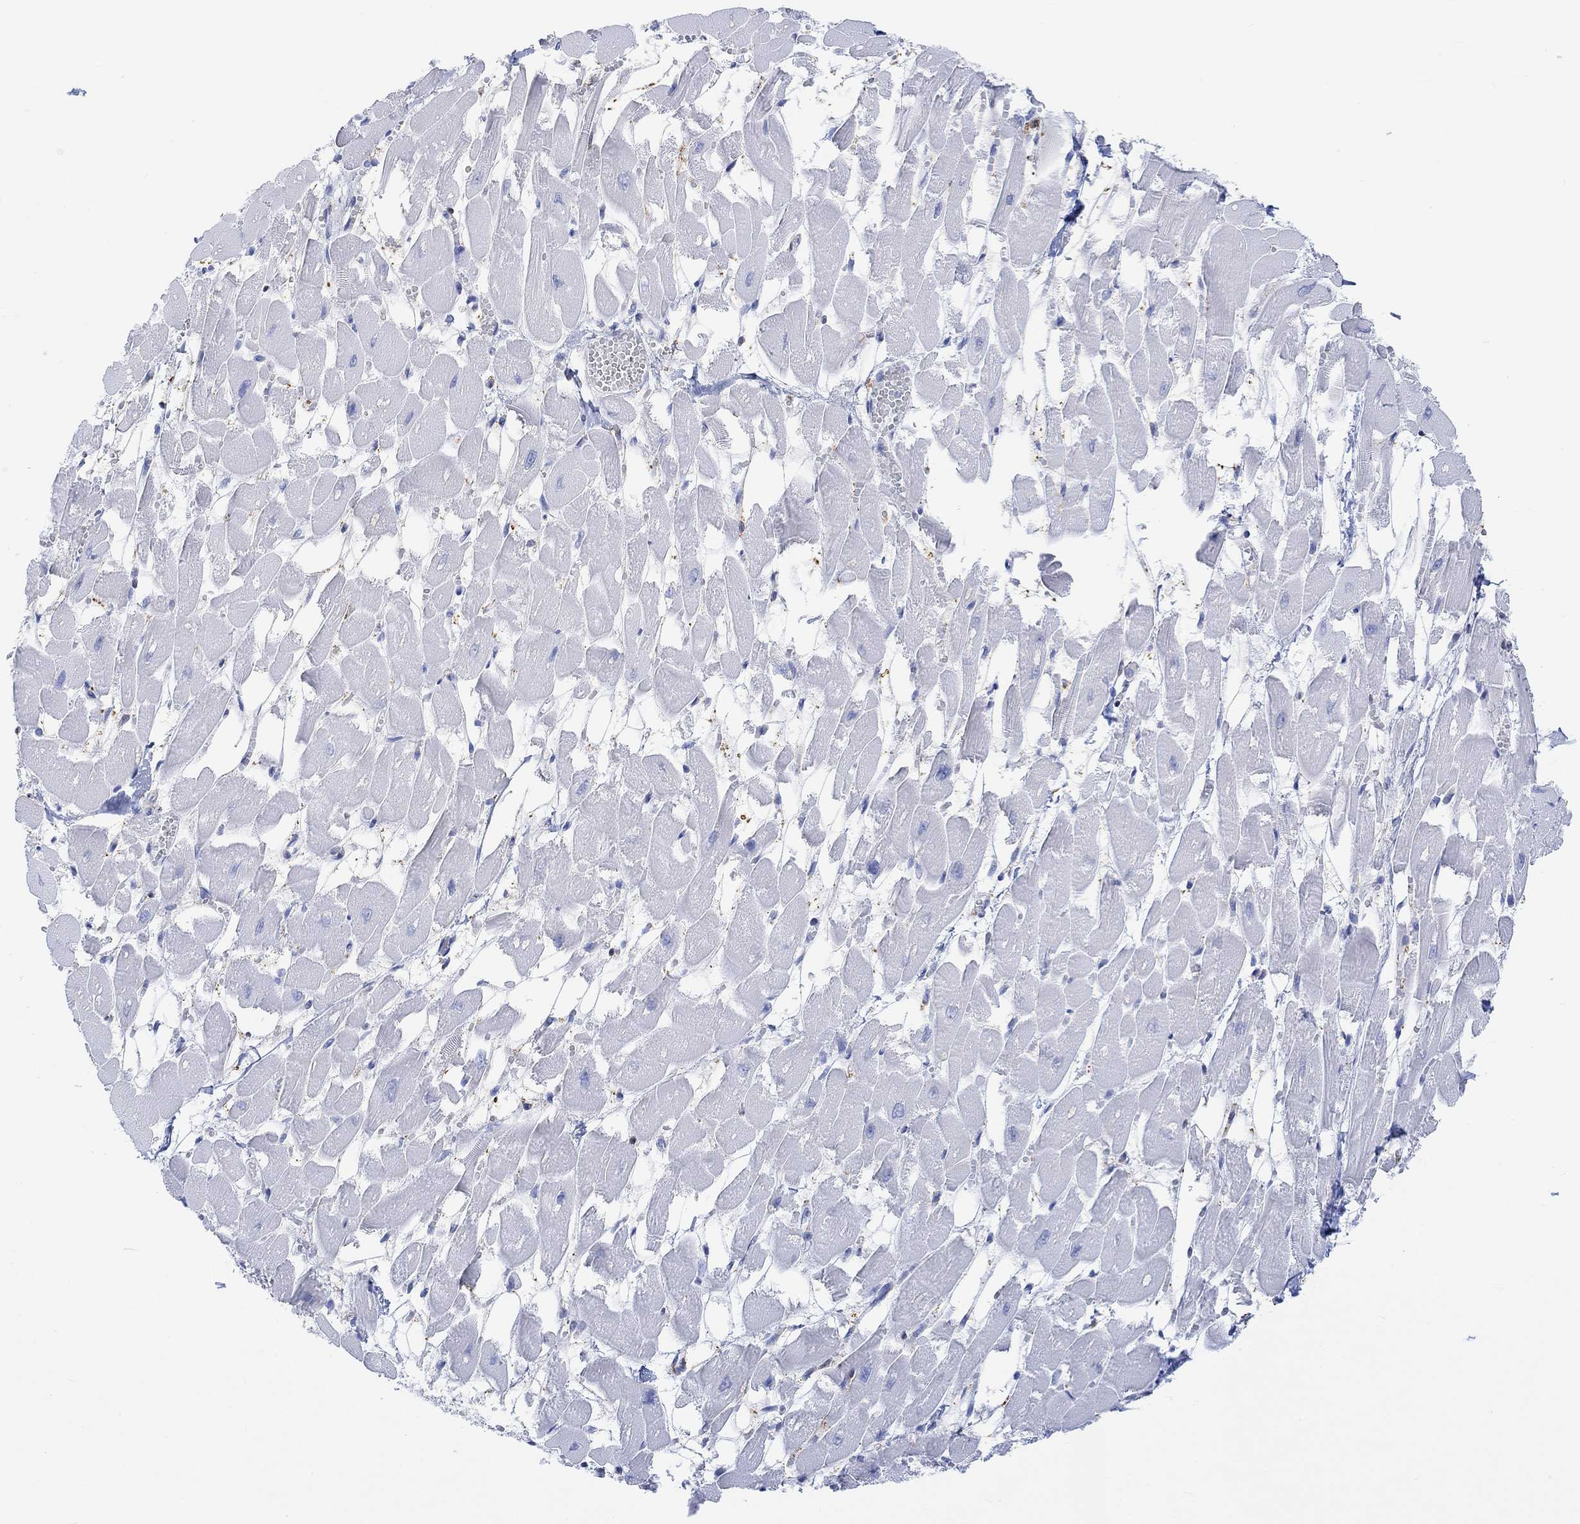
{"staining": {"intensity": "negative", "quantity": "none", "location": "none"}, "tissue": "heart muscle", "cell_type": "Cardiomyocytes", "image_type": "normal", "snomed": [{"axis": "morphology", "description": "Normal tissue, NOS"}, {"axis": "topography", "description": "Heart"}], "caption": "Image shows no protein staining in cardiomyocytes of unremarkable heart muscle.", "gene": "TPPP3", "patient": {"sex": "female", "age": 52}}